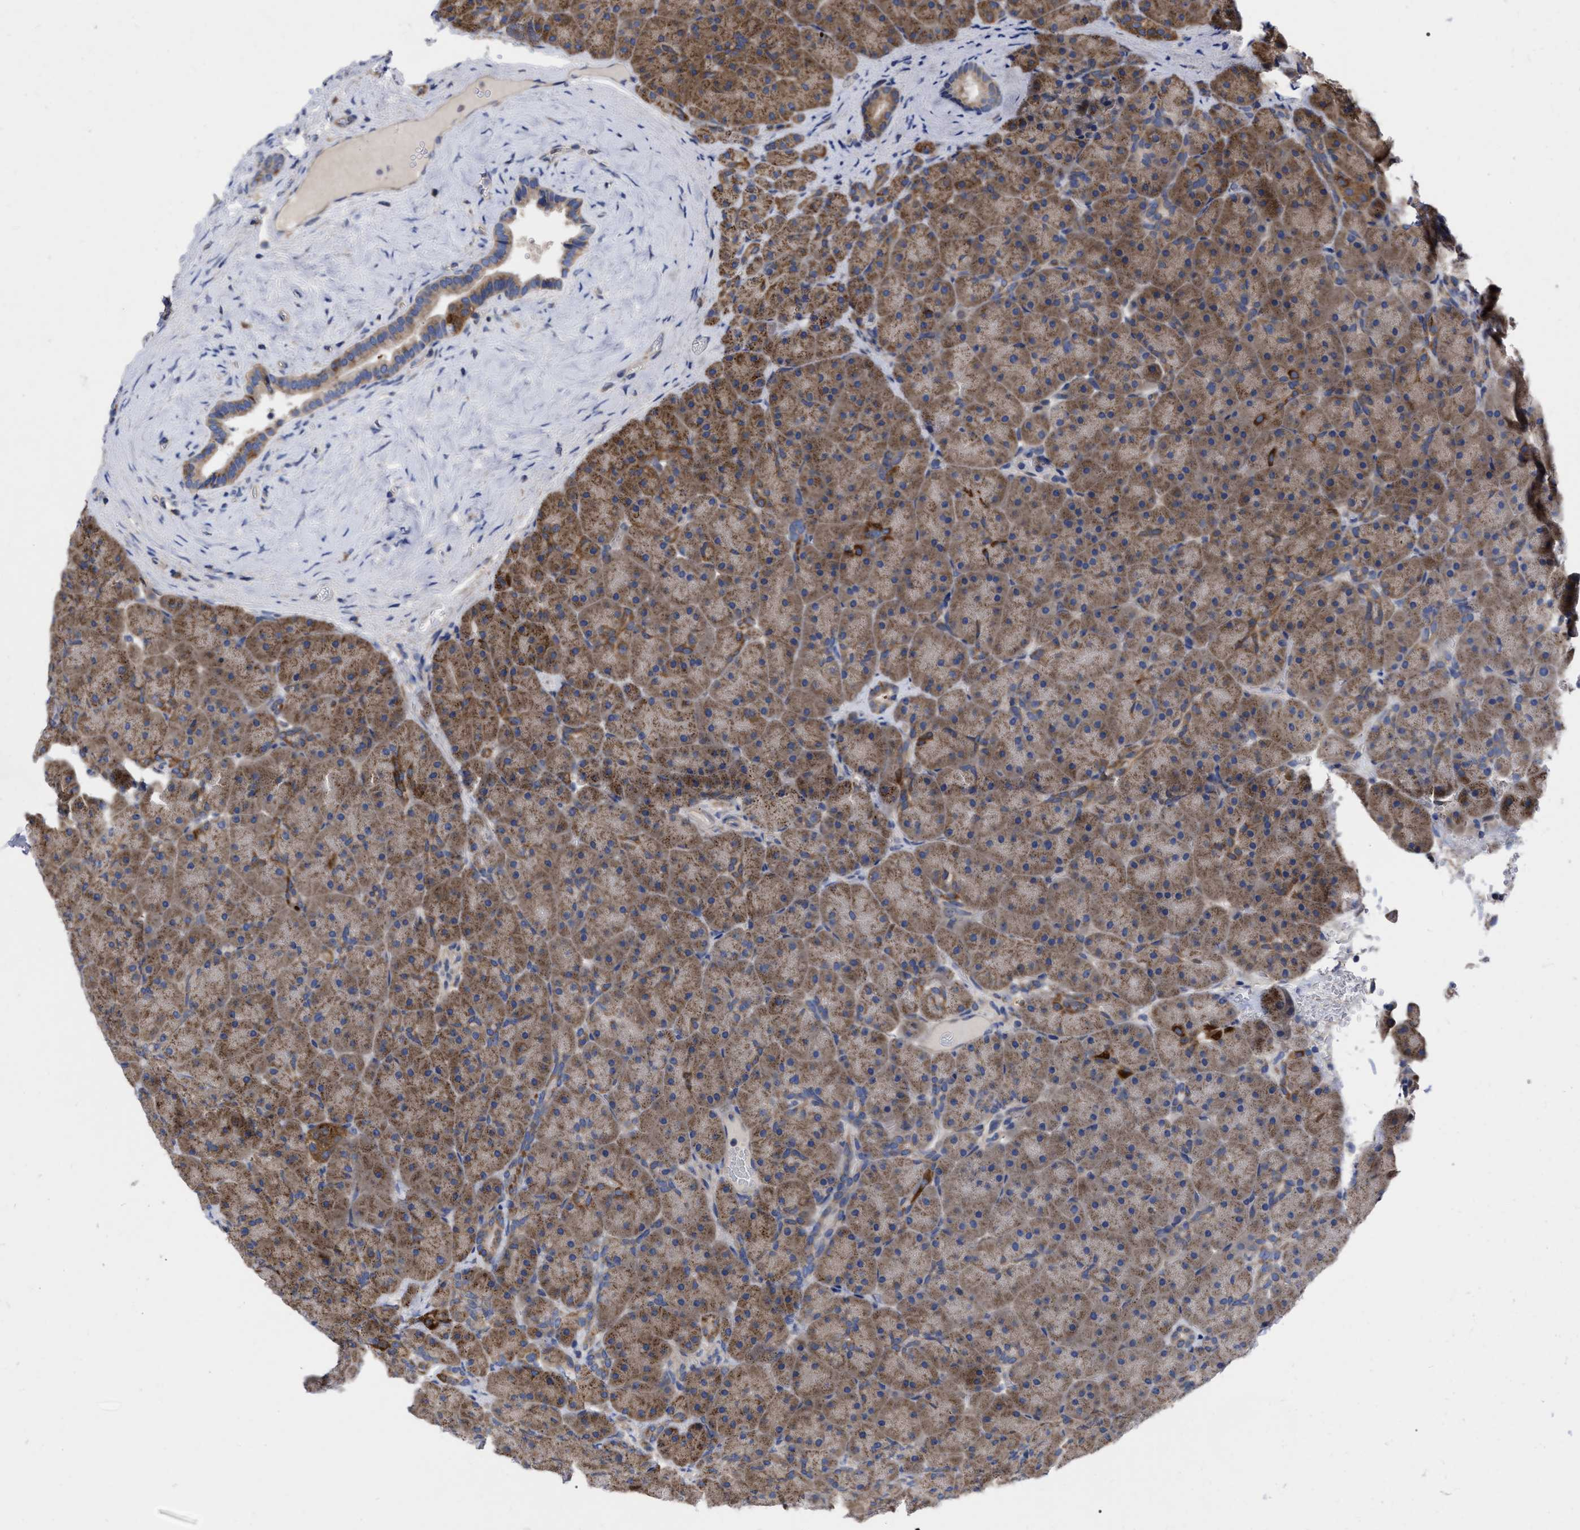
{"staining": {"intensity": "moderate", "quantity": ">75%", "location": "cytoplasmic/membranous"}, "tissue": "pancreas", "cell_type": "Exocrine glandular cells", "image_type": "normal", "snomed": [{"axis": "morphology", "description": "Normal tissue, NOS"}, {"axis": "topography", "description": "Pancreas"}], "caption": "This micrograph shows normal pancreas stained with immunohistochemistry to label a protein in brown. The cytoplasmic/membranous of exocrine glandular cells show moderate positivity for the protein. Nuclei are counter-stained blue.", "gene": "CDKN2C", "patient": {"sex": "male", "age": 66}}